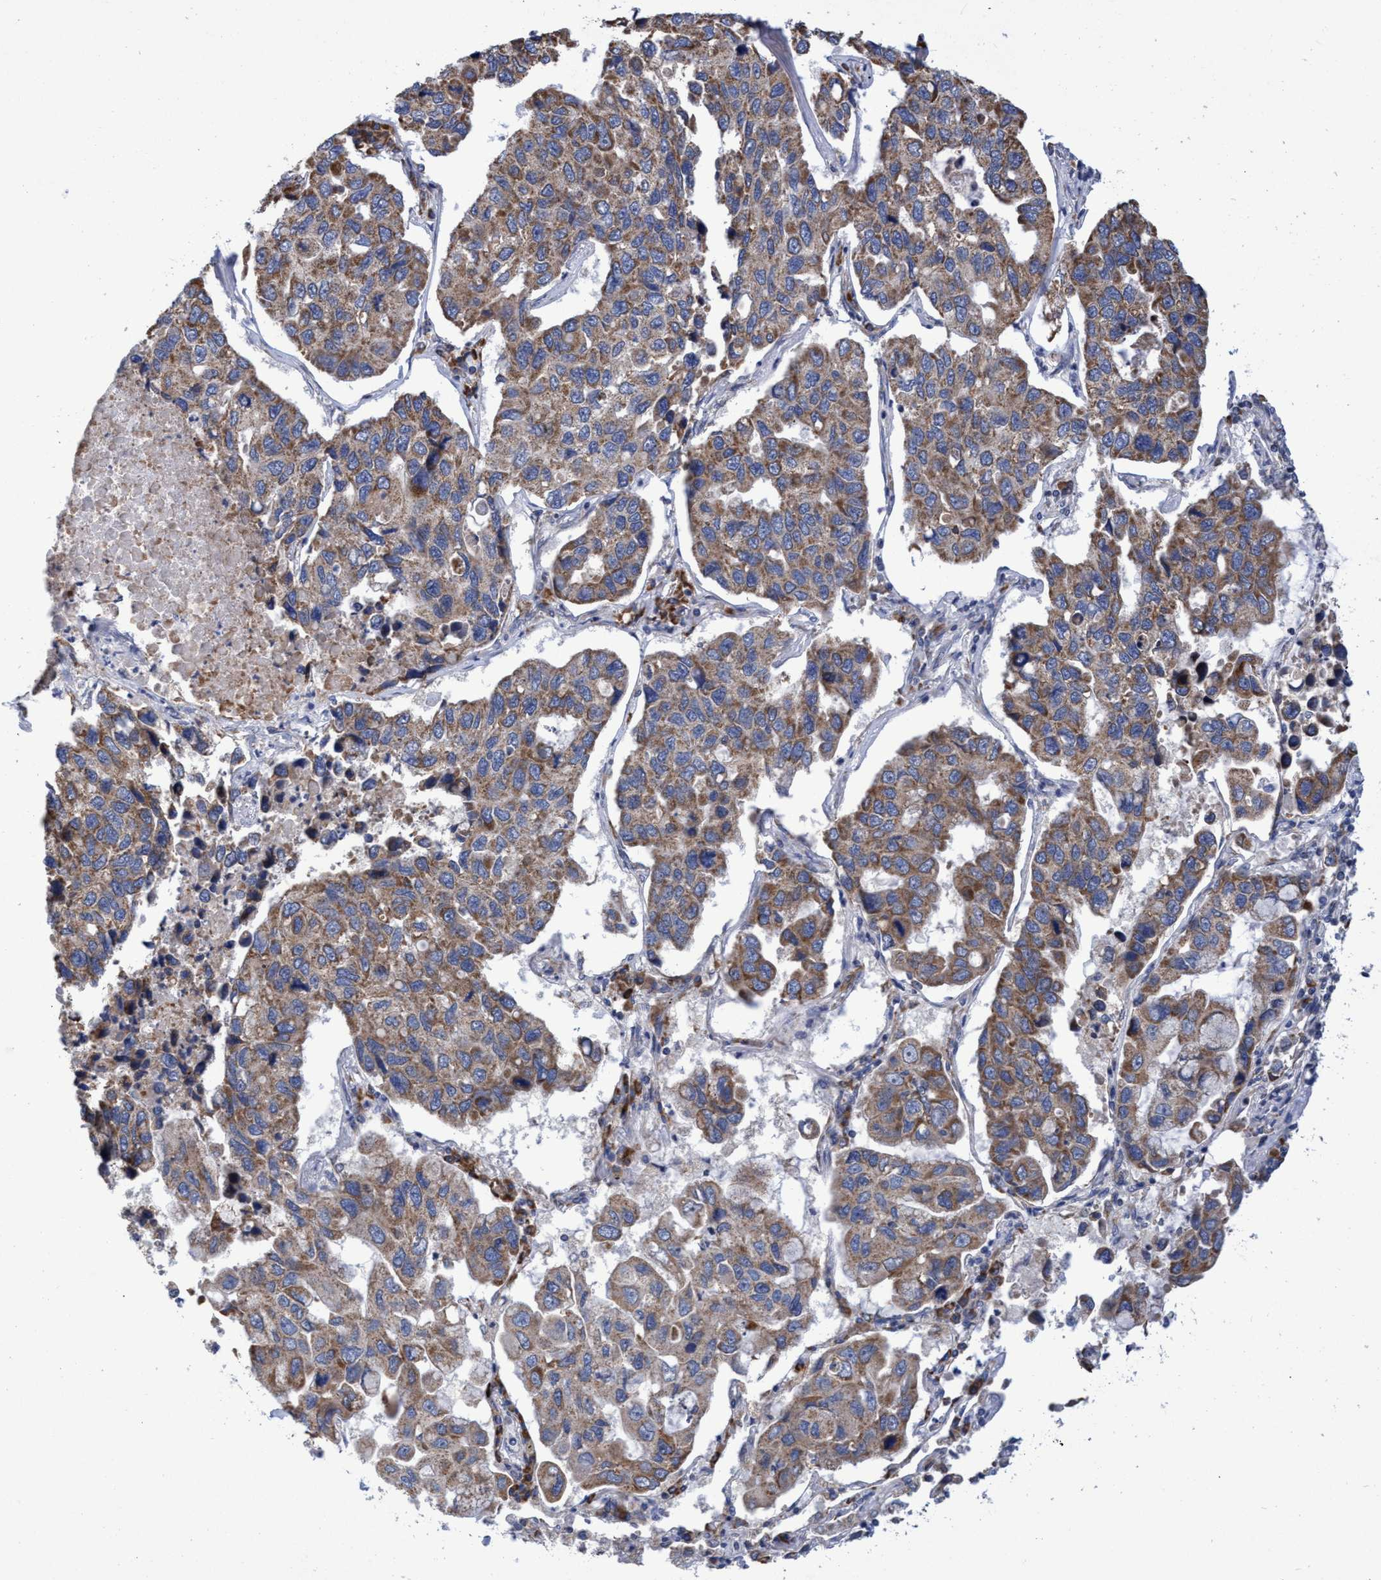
{"staining": {"intensity": "moderate", "quantity": ">75%", "location": "cytoplasmic/membranous"}, "tissue": "lung cancer", "cell_type": "Tumor cells", "image_type": "cancer", "snomed": [{"axis": "morphology", "description": "Adenocarcinoma, NOS"}, {"axis": "topography", "description": "Lung"}], "caption": "Tumor cells show medium levels of moderate cytoplasmic/membranous positivity in about >75% of cells in lung cancer (adenocarcinoma).", "gene": "NAT16", "patient": {"sex": "male", "age": 64}}